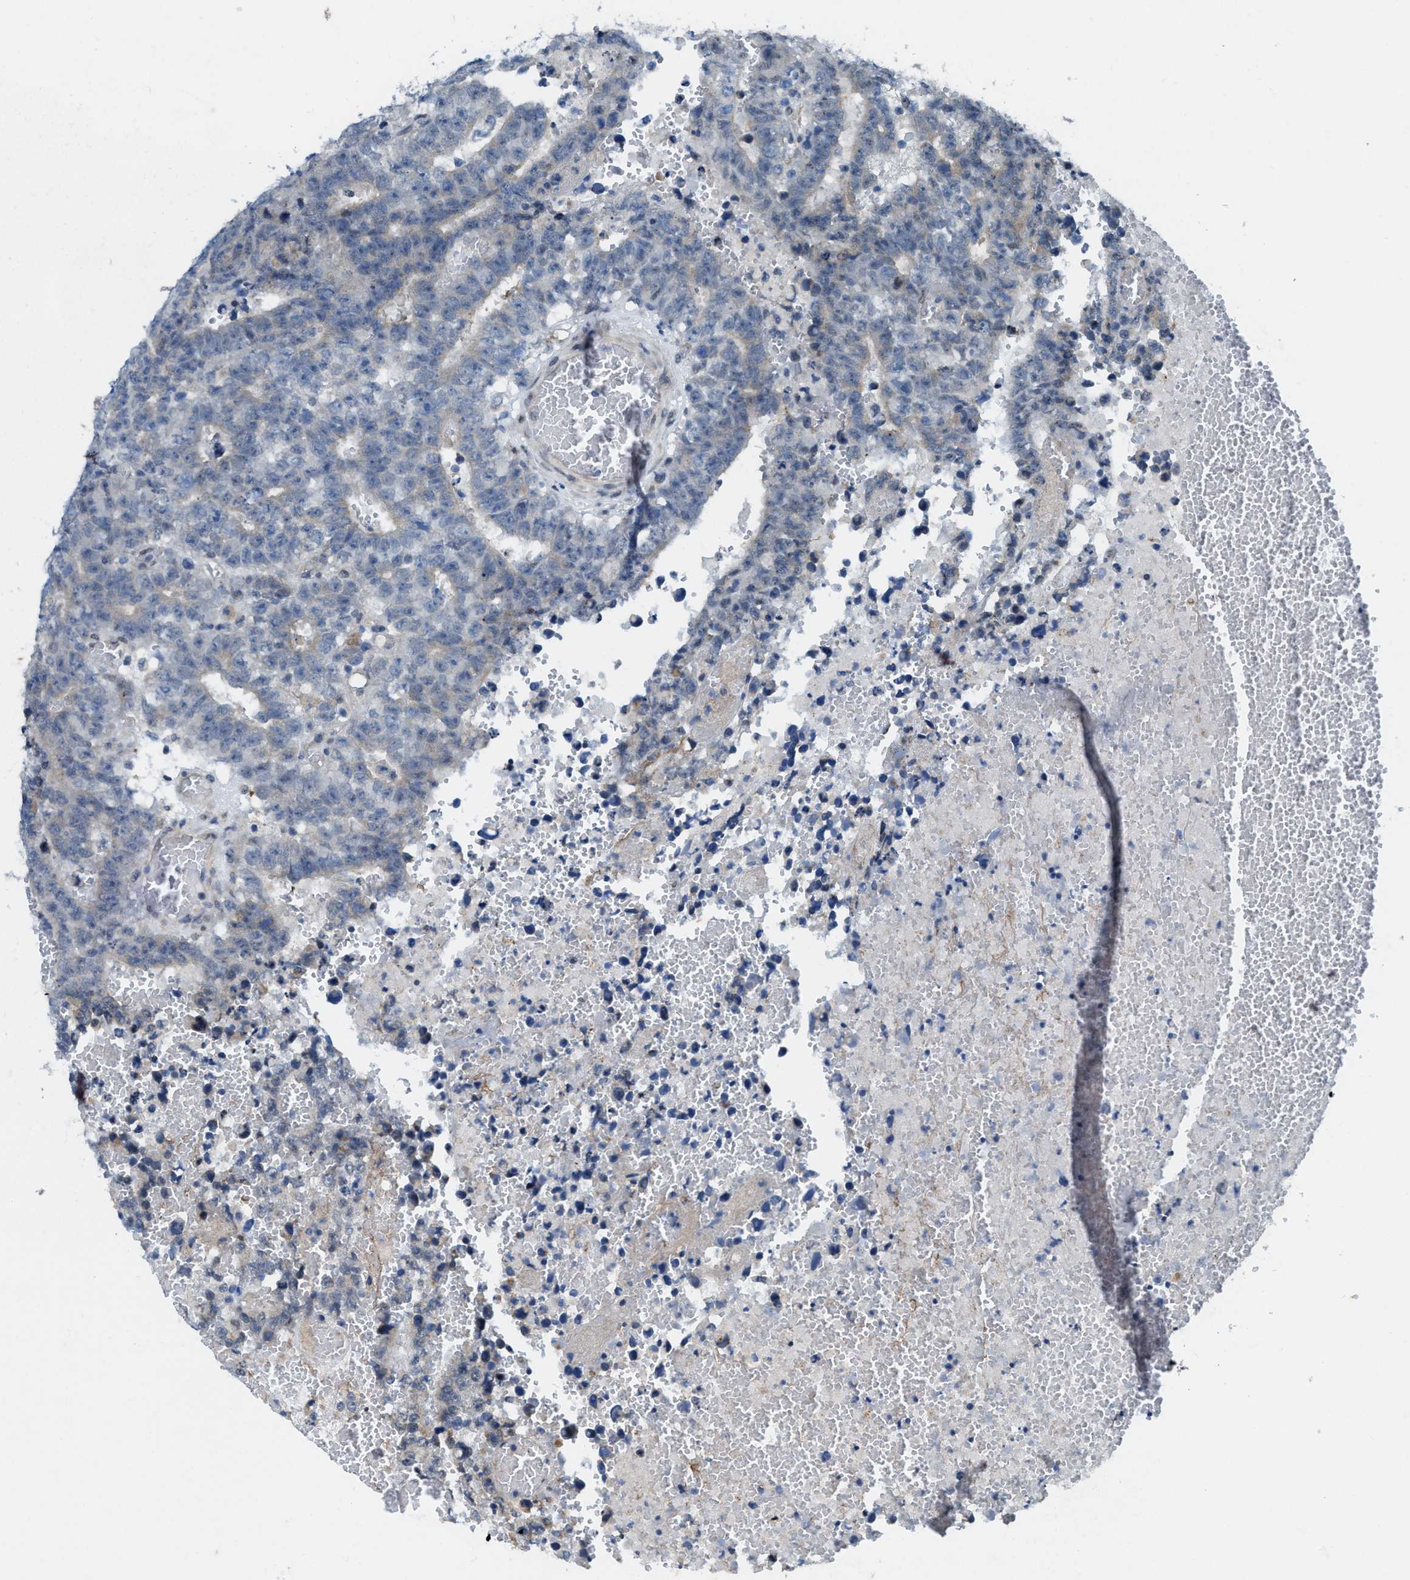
{"staining": {"intensity": "negative", "quantity": "none", "location": "none"}, "tissue": "testis cancer", "cell_type": "Tumor cells", "image_type": "cancer", "snomed": [{"axis": "morphology", "description": "Carcinoma, Embryonal, NOS"}, {"axis": "topography", "description": "Testis"}], "caption": "An IHC image of embryonal carcinoma (testis) is shown. There is no staining in tumor cells of embryonal carcinoma (testis). The staining was performed using DAB to visualize the protein expression in brown, while the nuclei were stained in blue with hematoxylin (Magnification: 20x).", "gene": "LRRC72", "patient": {"sex": "male", "age": 25}}